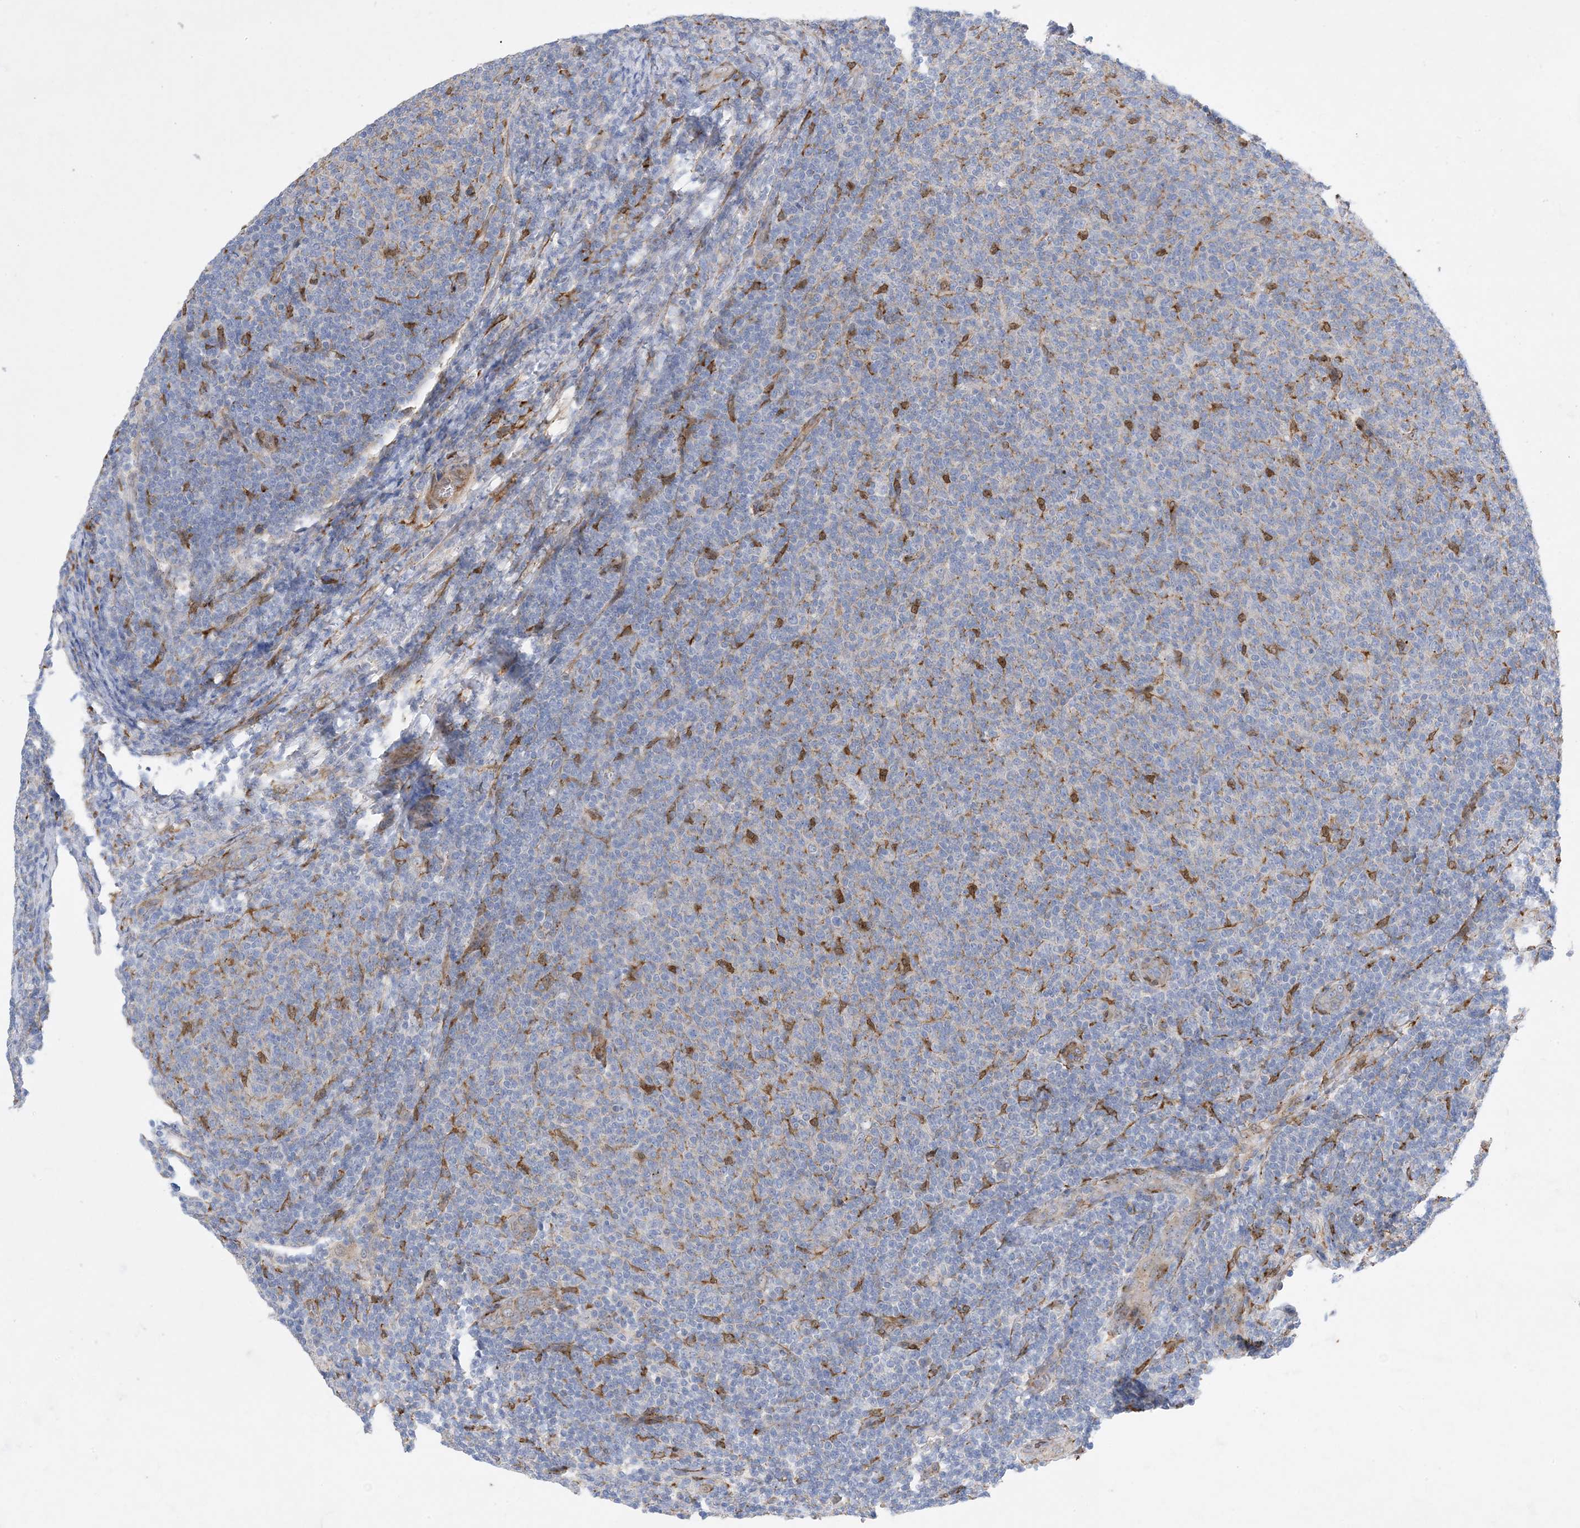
{"staining": {"intensity": "negative", "quantity": "none", "location": "none"}, "tissue": "lymphoma", "cell_type": "Tumor cells", "image_type": "cancer", "snomed": [{"axis": "morphology", "description": "Malignant lymphoma, non-Hodgkin's type, Low grade"}, {"axis": "topography", "description": "Lymph node"}], "caption": "IHC of human malignant lymphoma, non-Hodgkin's type (low-grade) demonstrates no expression in tumor cells.", "gene": "RBMS3", "patient": {"sex": "male", "age": 66}}